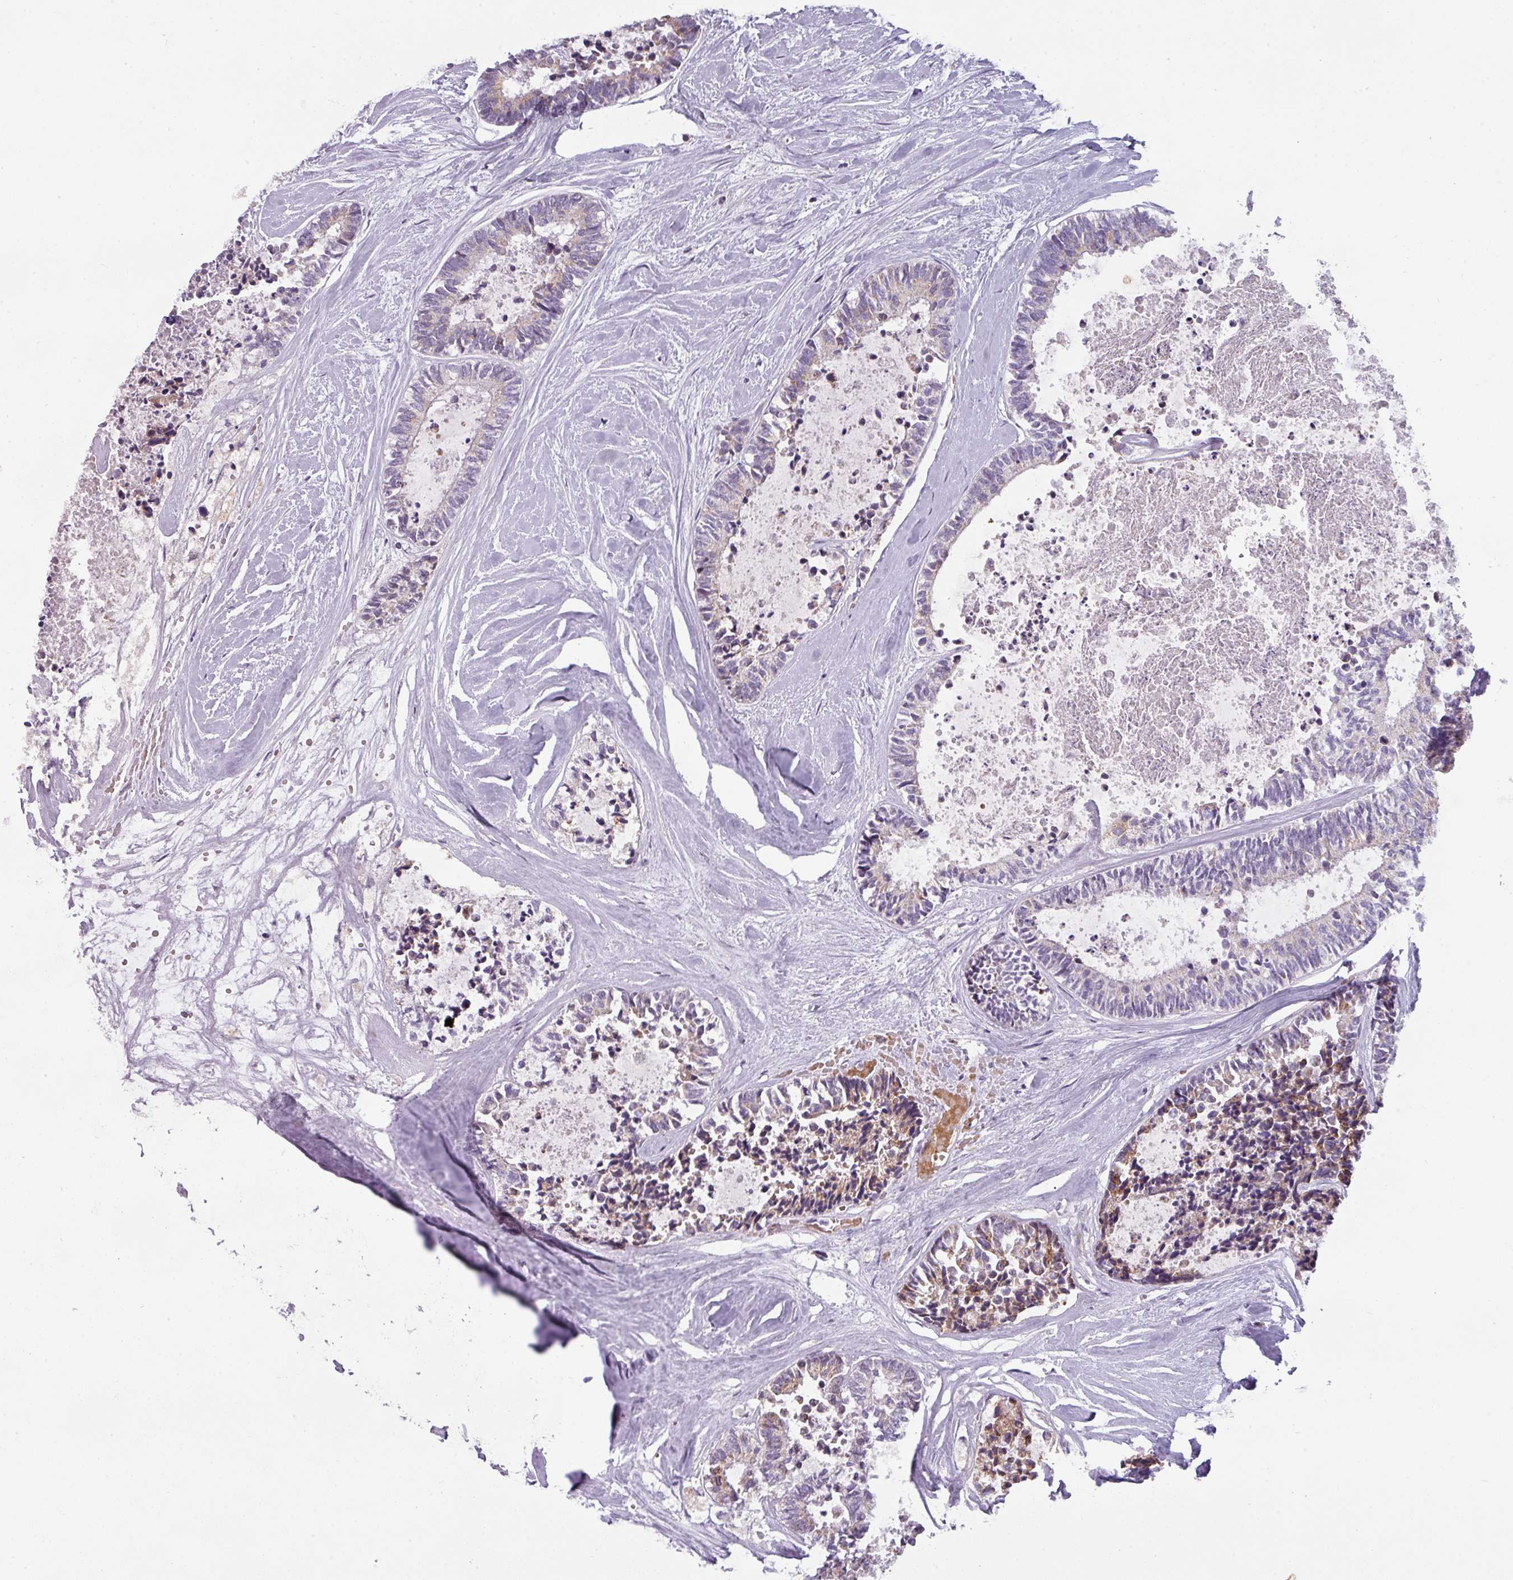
{"staining": {"intensity": "weak", "quantity": "25%-75%", "location": "cytoplasmic/membranous"}, "tissue": "colorectal cancer", "cell_type": "Tumor cells", "image_type": "cancer", "snomed": [{"axis": "morphology", "description": "Adenocarcinoma, NOS"}, {"axis": "topography", "description": "Colon"}, {"axis": "topography", "description": "Rectum"}], "caption": "Protein staining exhibits weak cytoplasmic/membranous positivity in approximately 25%-75% of tumor cells in colorectal cancer (adenocarcinoma).", "gene": "C2orf68", "patient": {"sex": "male", "age": 57}}